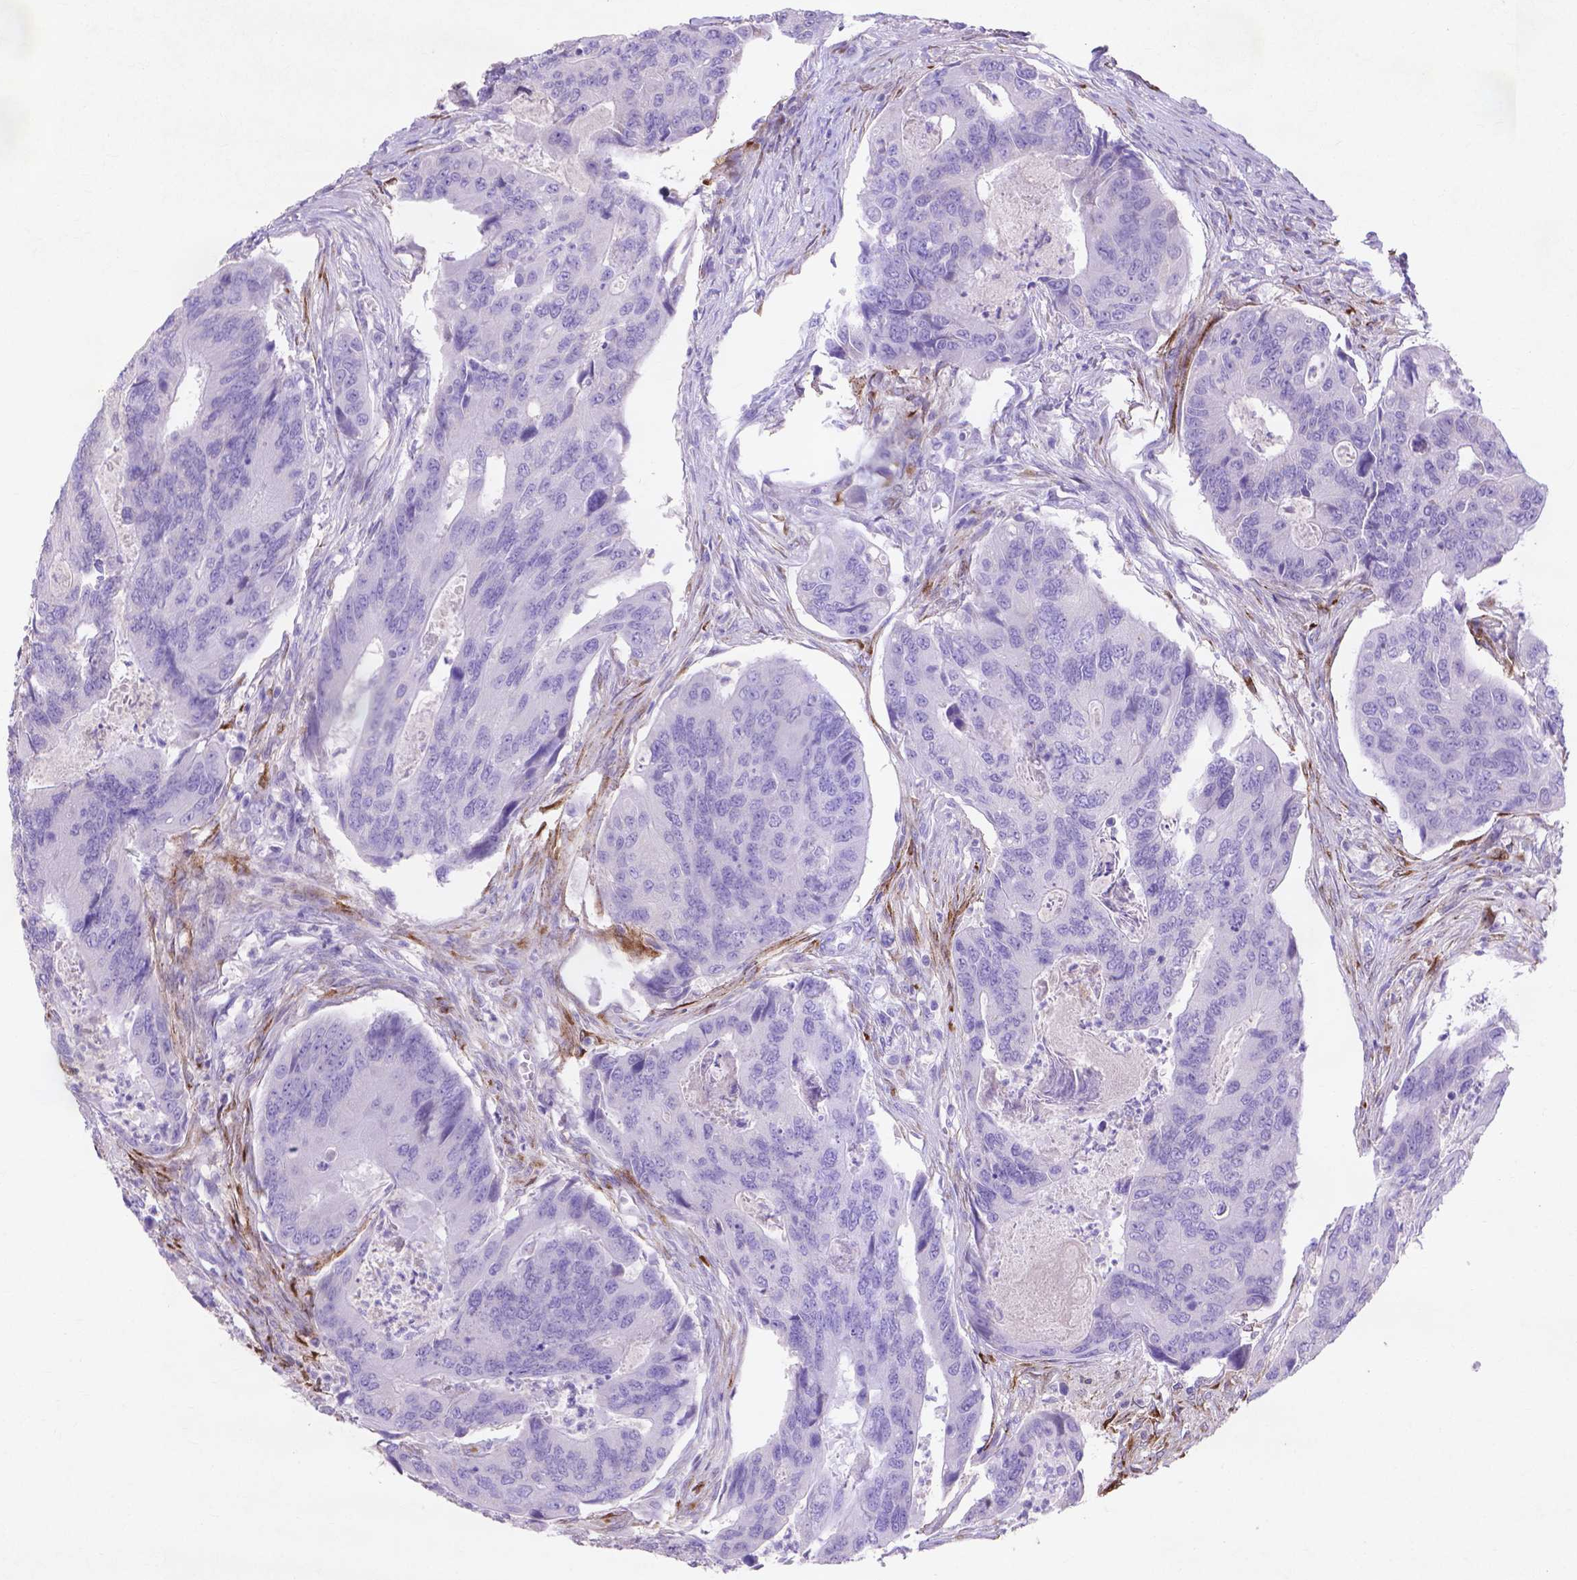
{"staining": {"intensity": "negative", "quantity": "none", "location": "none"}, "tissue": "colorectal cancer", "cell_type": "Tumor cells", "image_type": "cancer", "snomed": [{"axis": "morphology", "description": "Adenocarcinoma, NOS"}, {"axis": "topography", "description": "Colon"}], "caption": "IHC photomicrograph of colorectal cancer (adenocarcinoma) stained for a protein (brown), which displays no staining in tumor cells.", "gene": "MMP11", "patient": {"sex": "female", "age": 67}}